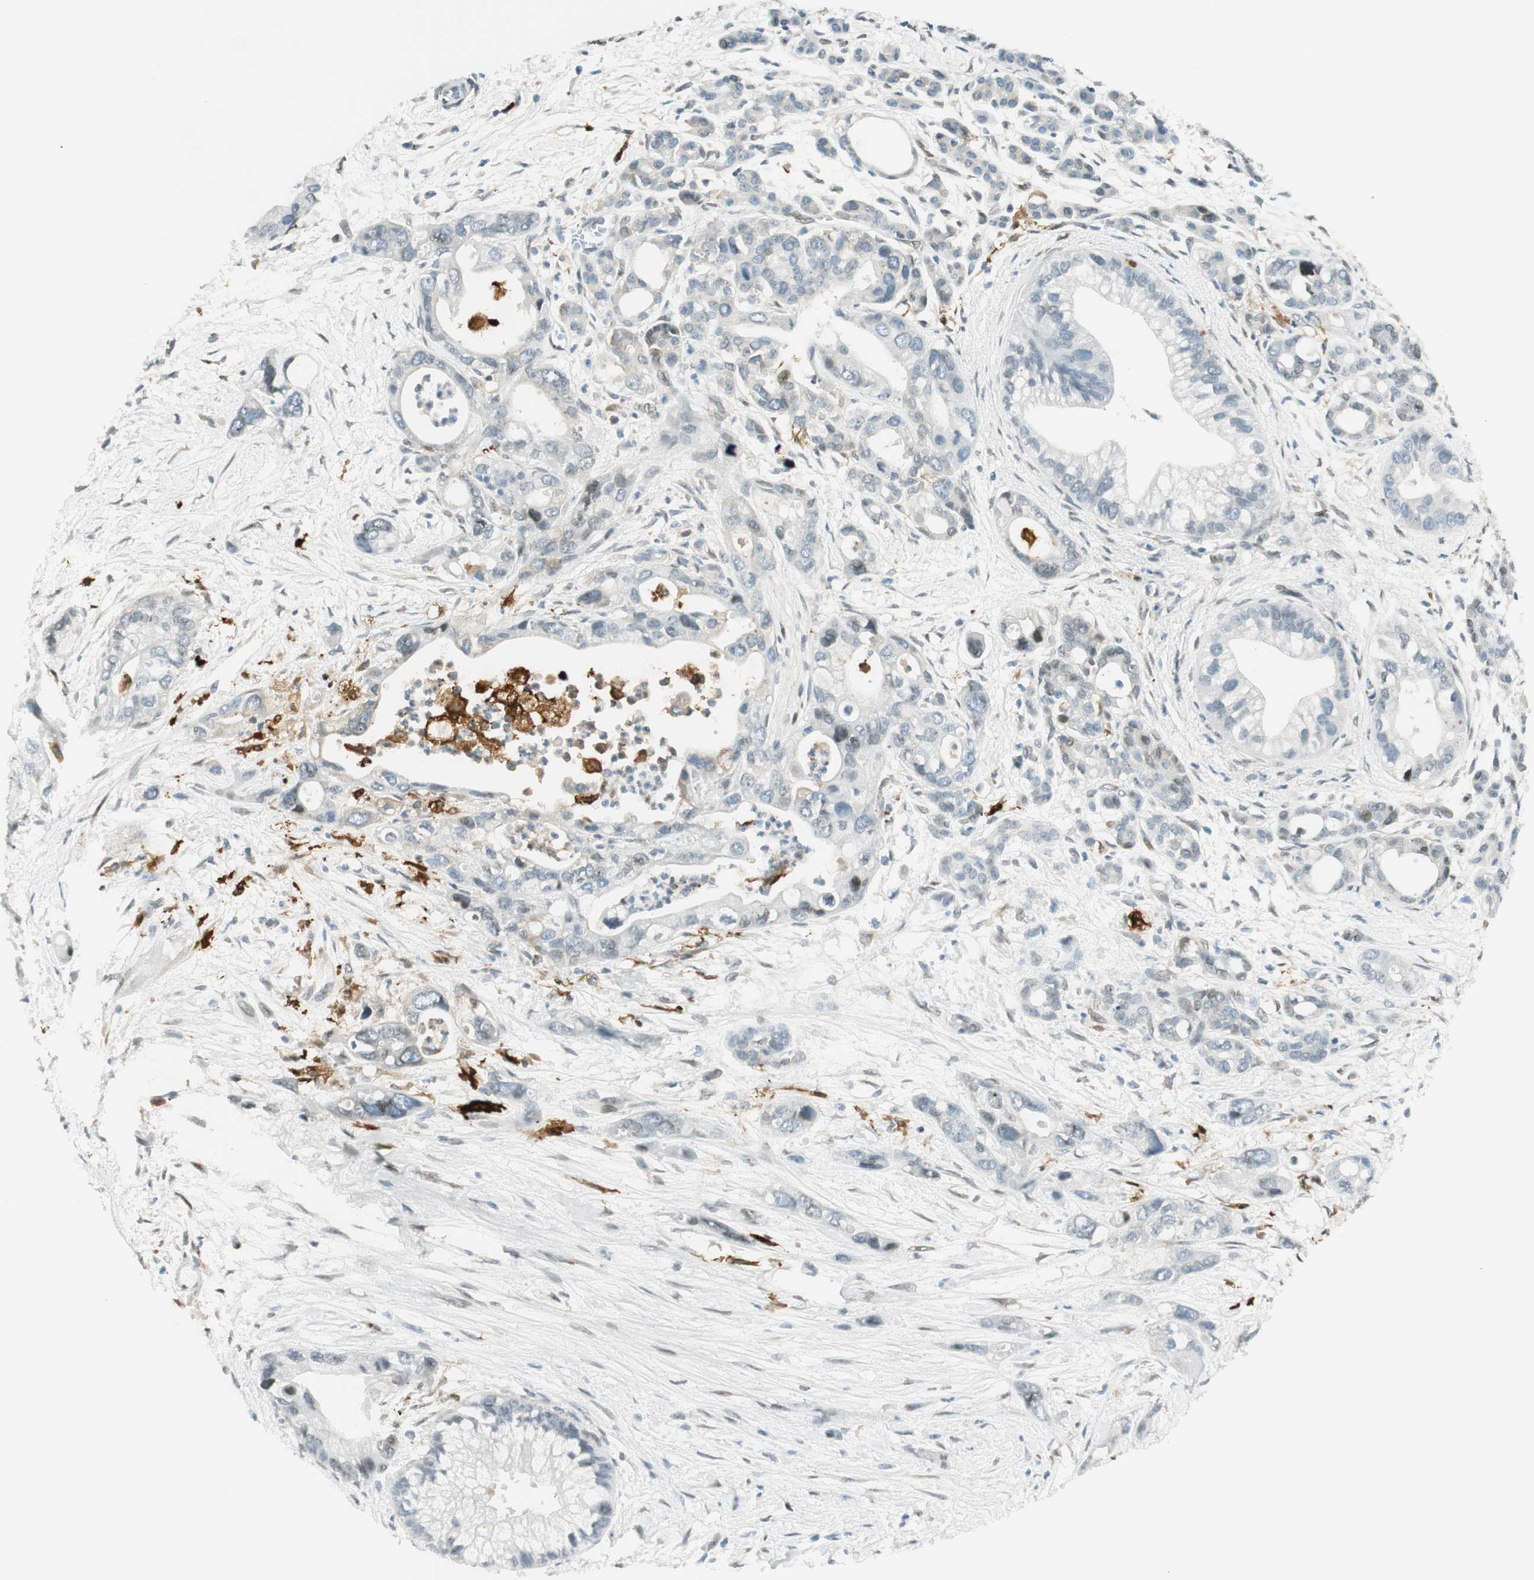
{"staining": {"intensity": "negative", "quantity": "none", "location": "none"}, "tissue": "pancreatic cancer", "cell_type": "Tumor cells", "image_type": "cancer", "snomed": [{"axis": "morphology", "description": "Adenocarcinoma, NOS"}, {"axis": "topography", "description": "Pancreas"}], "caption": "Image shows no protein staining in tumor cells of pancreatic cancer tissue. Brightfield microscopy of immunohistochemistry (IHC) stained with DAB (brown) and hematoxylin (blue), captured at high magnification.", "gene": "TMEM260", "patient": {"sex": "male", "age": 70}}